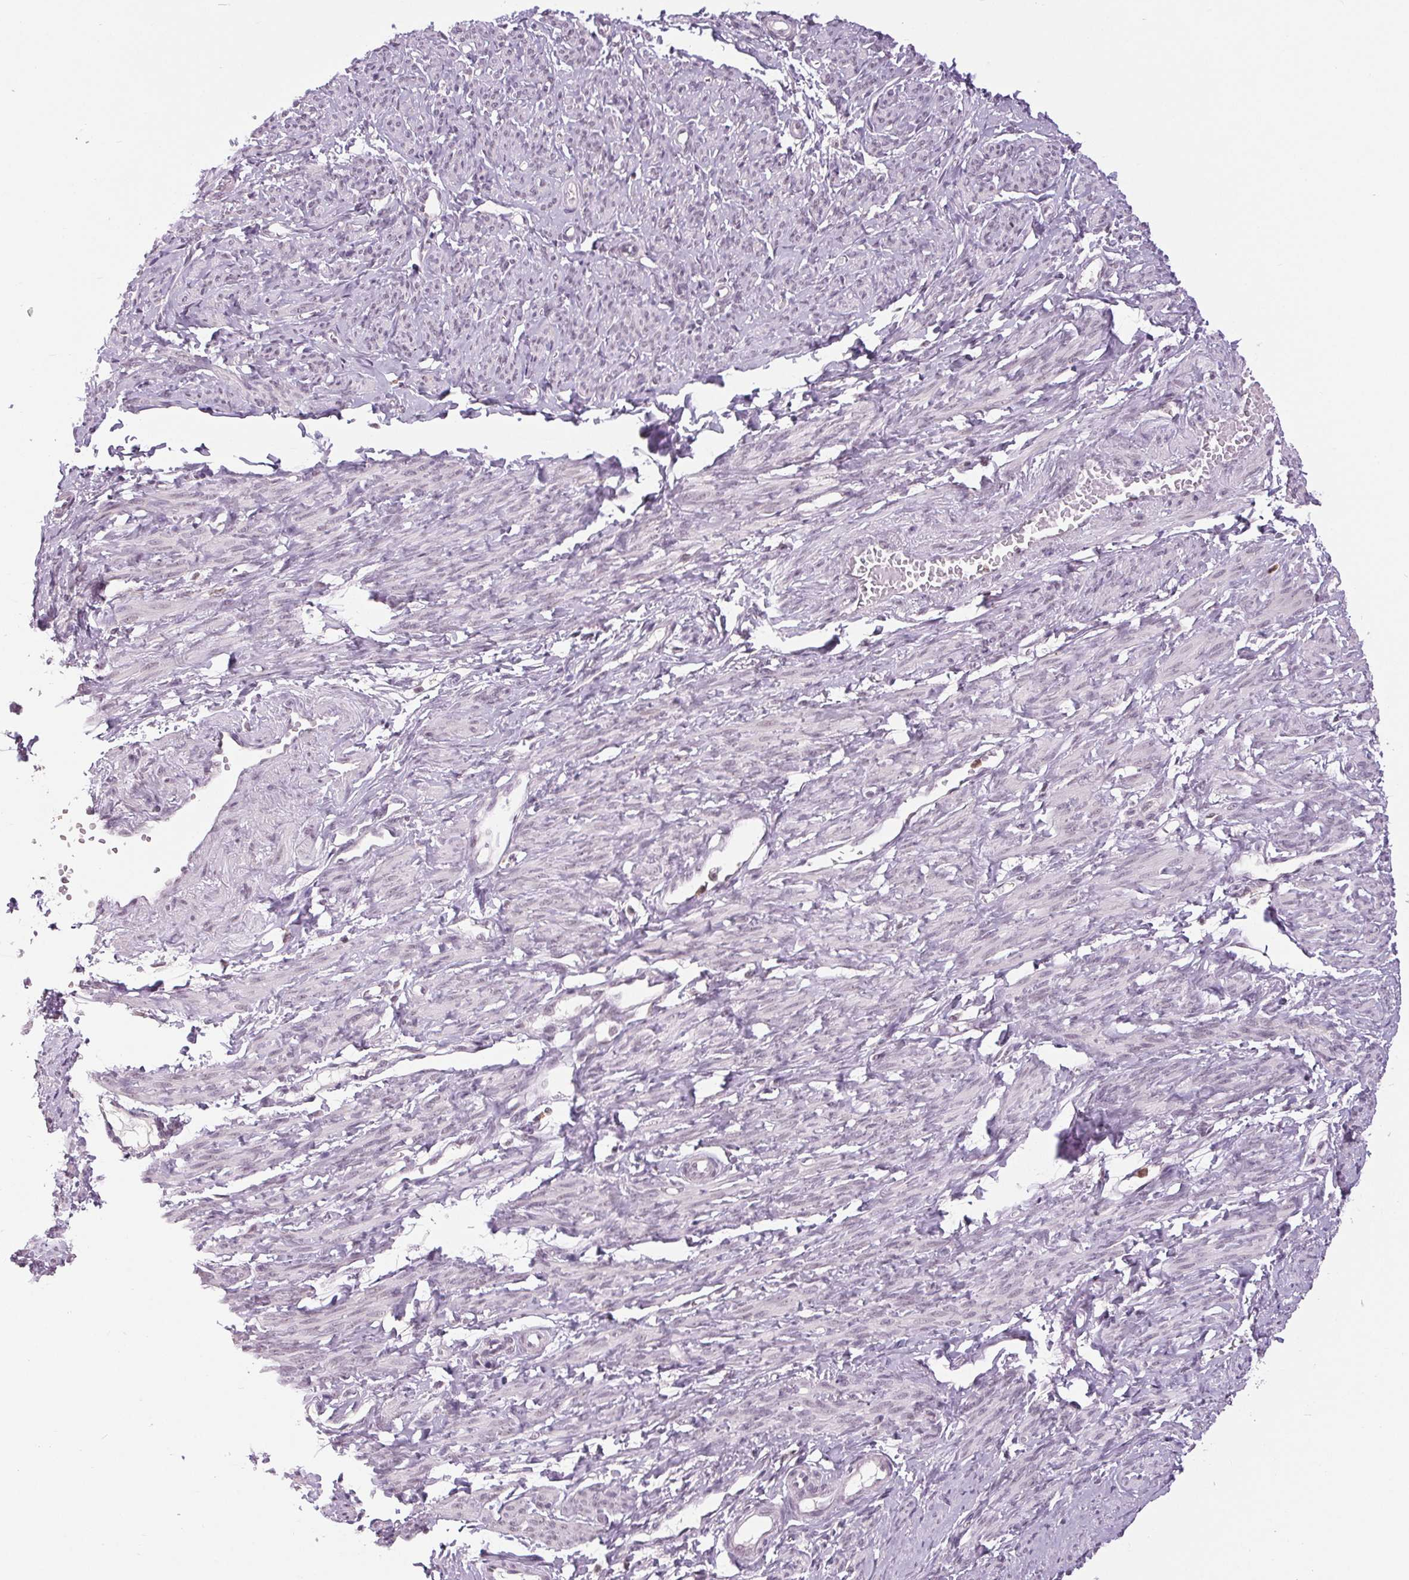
{"staining": {"intensity": "moderate", "quantity": "<25%", "location": "nuclear"}, "tissue": "smooth muscle", "cell_type": "Smooth muscle cells", "image_type": "normal", "snomed": [{"axis": "morphology", "description": "Normal tissue, NOS"}, {"axis": "topography", "description": "Smooth muscle"}], "caption": "Immunohistochemistry histopathology image of normal smooth muscle: smooth muscle stained using immunohistochemistry (IHC) demonstrates low levels of moderate protein expression localized specifically in the nuclear of smooth muscle cells, appearing as a nuclear brown color.", "gene": "SMIM6", "patient": {"sex": "female", "age": 65}}